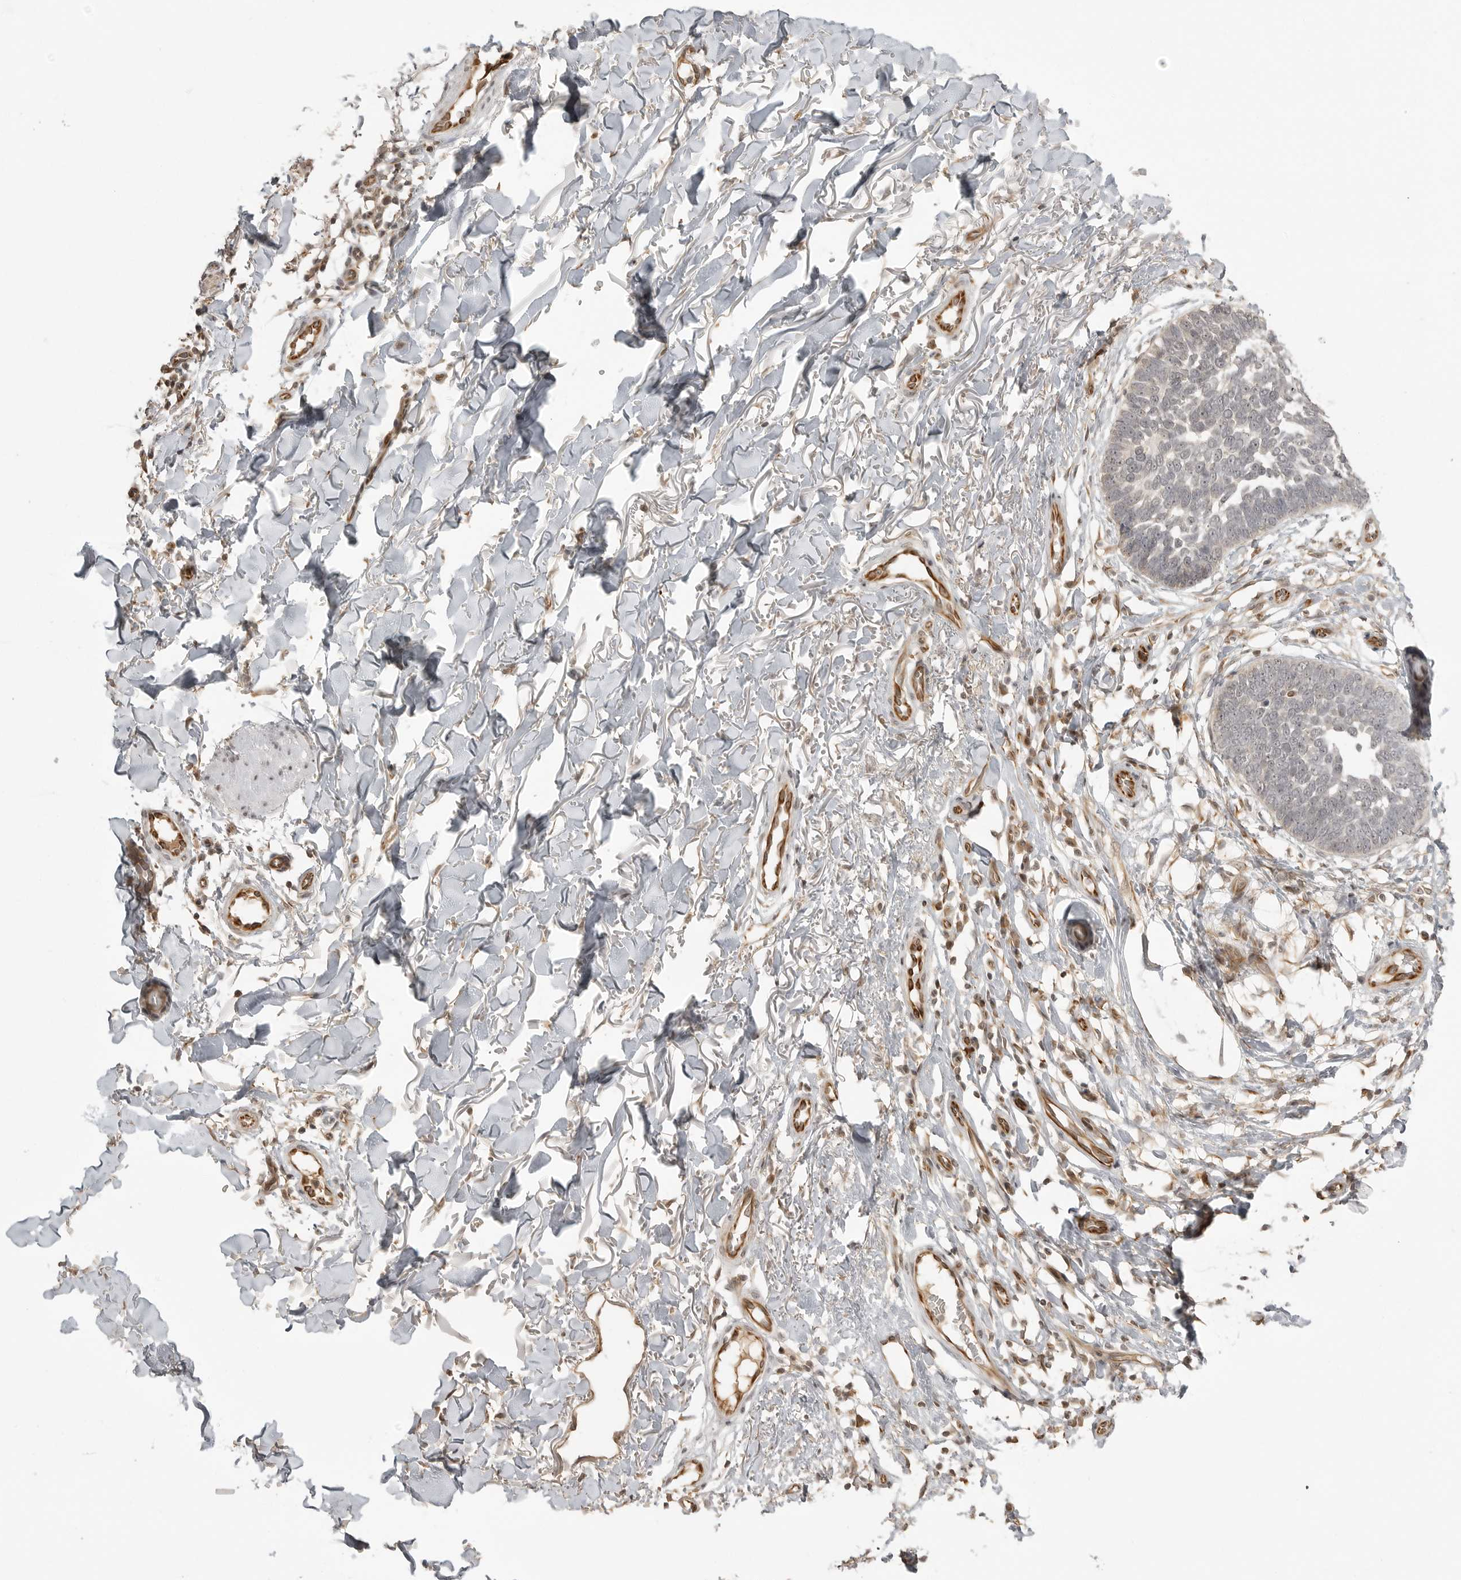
{"staining": {"intensity": "negative", "quantity": "none", "location": "none"}, "tissue": "skin cancer", "cell_type": "Tumor cells", "image_type": "cancer", "snomed": [{"axis": "morphology", "description": "Normal tissue, NOS"}, {"axis": "morphology", "description": "Basal cell carcinoma"}, {"axis": "topography", "description": "Skin"}], "caption": "High magnification brightfield microscopy of skin cancer (basal cell carcinoma) stained with DAB (3,3'-diaminobenzidine) (brown) and counterstained with hematoxylin (blue): tumor cells show no significant expression.", "gene": "SMG8", "patient": {"sex": "male", "age": 77}}